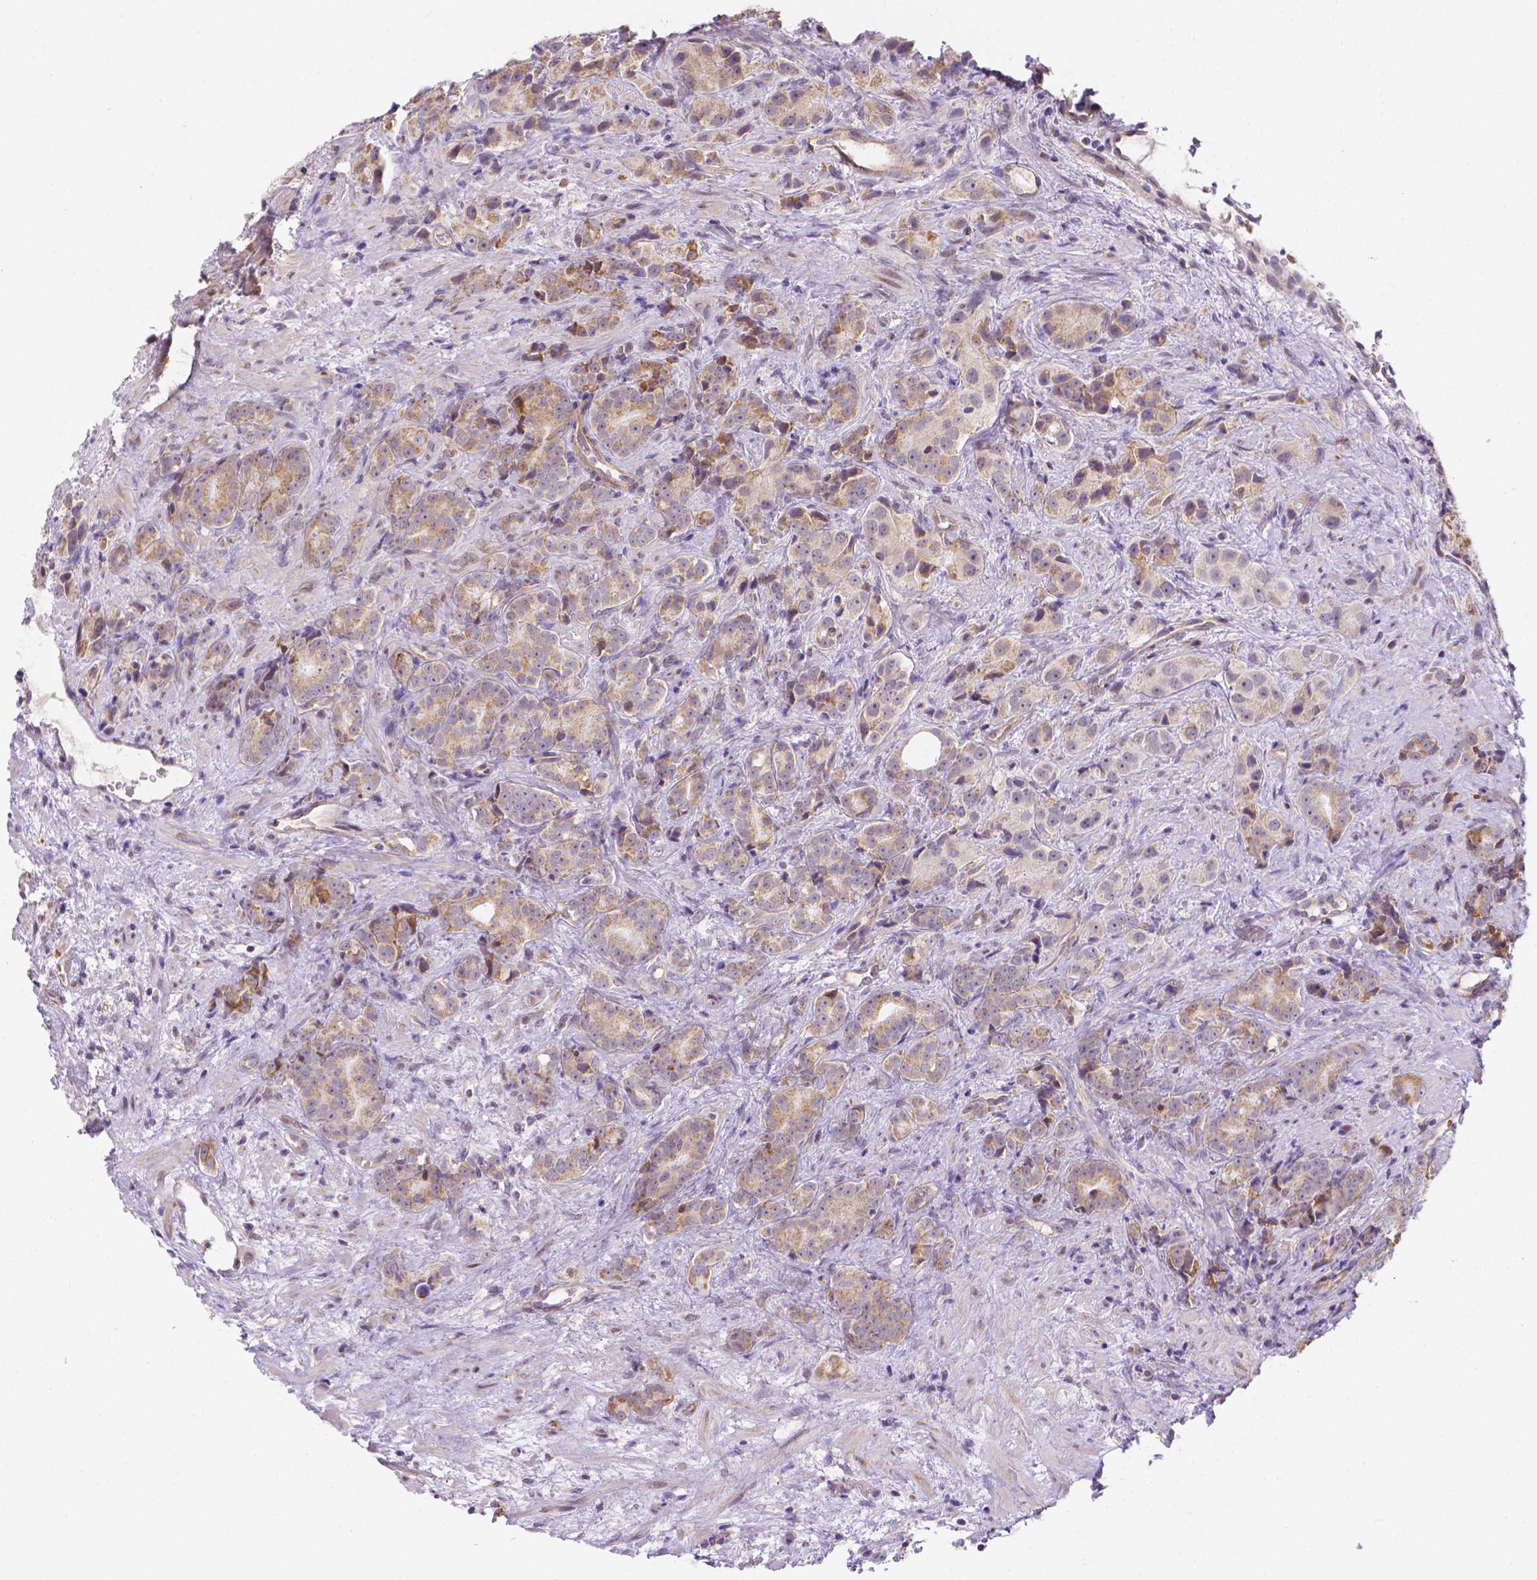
{"staining": {"intensity": "weak", "quantity": ">75%", "location": "cytoplasmic/membranous"}, "tissue": "prostate cancer", "cell_type": "Tumor cells", "image_type": "cancer", "snomed": [{"axis": "morphology", "description": "Adenocarcinoma, High grade"}, {"axis": "topography", "description": "Prostate"}], "caption": "High-grade adenocarcinoma (prostate) stained with a protein marker shows weak staining in tumor cells.", "gene": "CYYR1", "patient": {"sex": "male", "age": 90}}